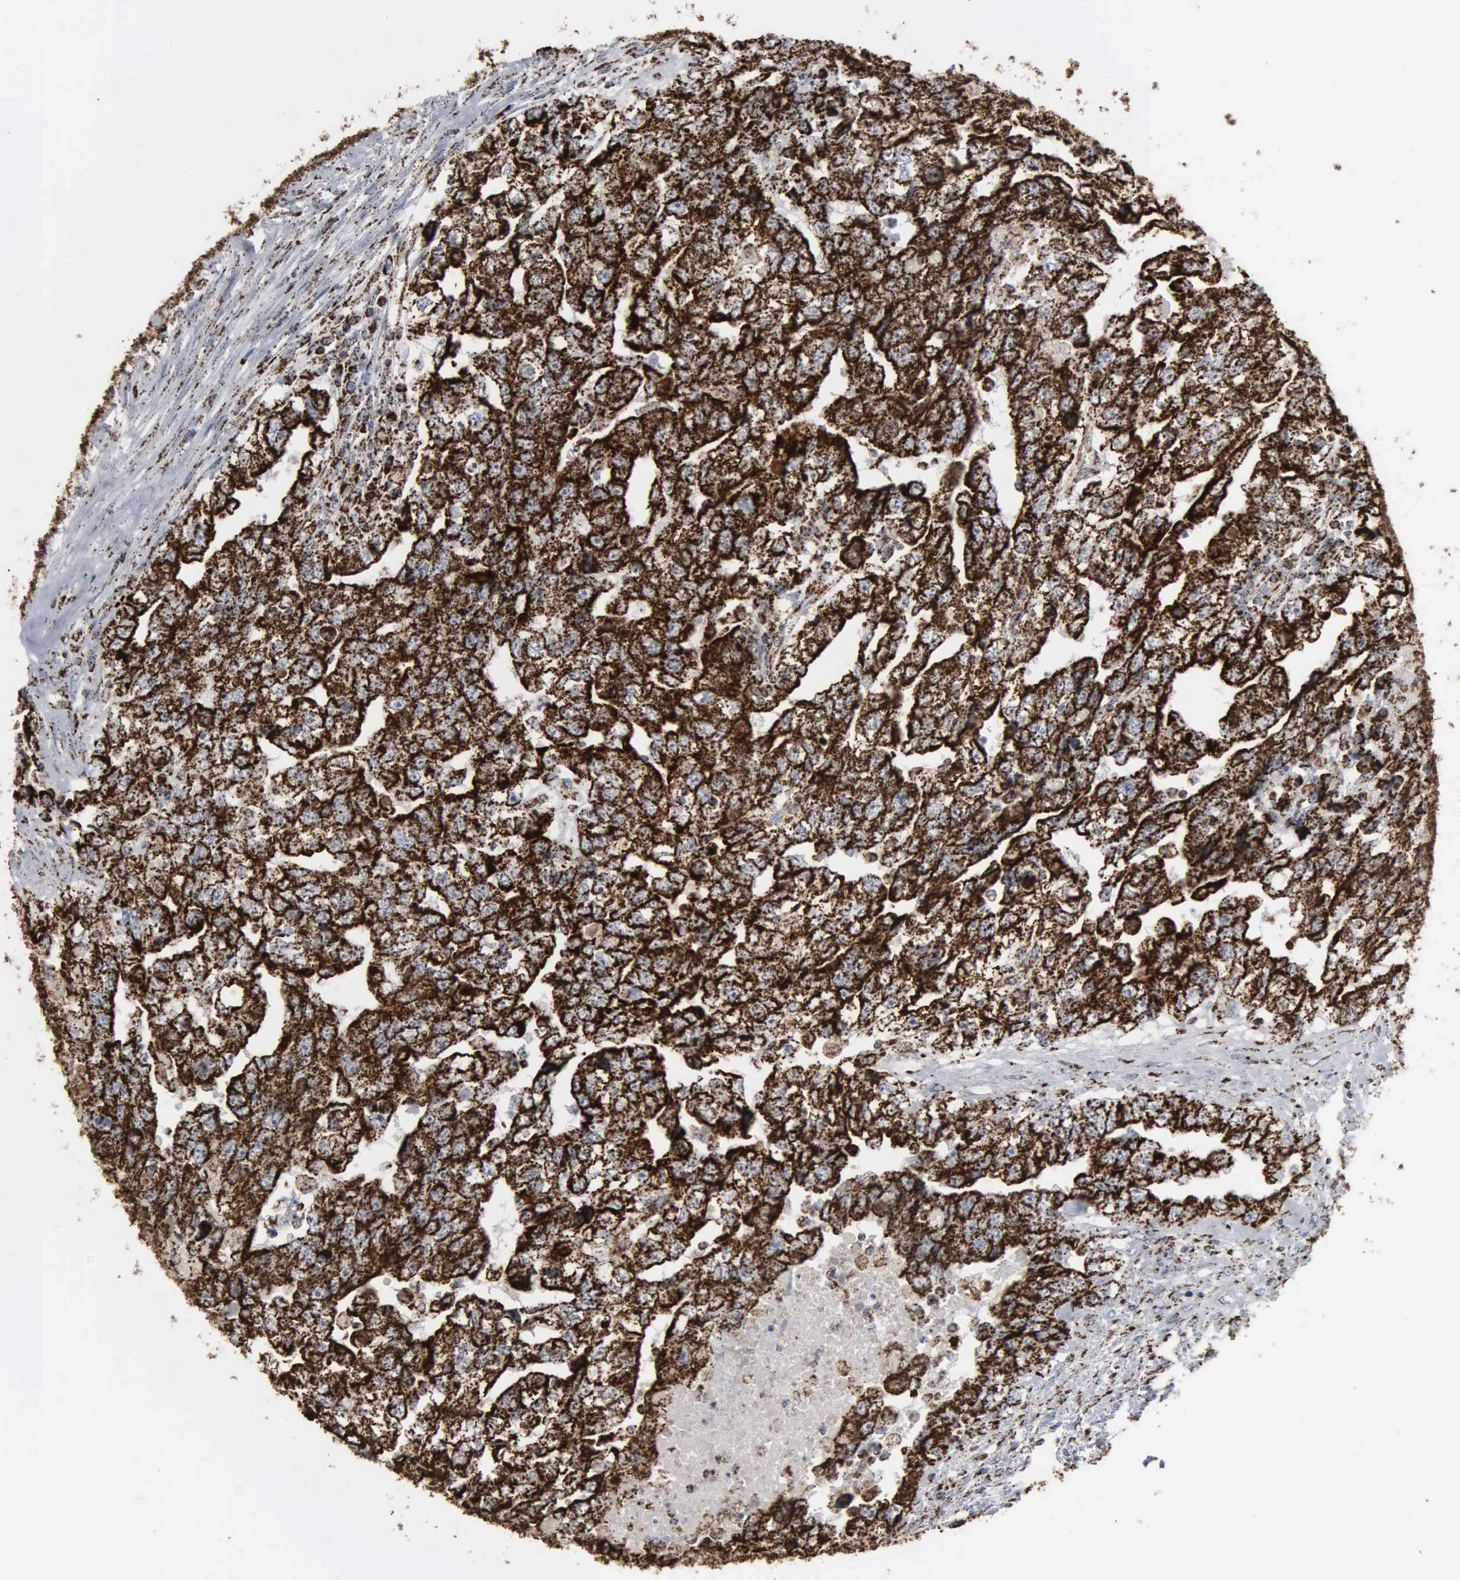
{"staining": {"intensity": "strong", "quantity": ">75%", "location": "cytoplasmic/membranous"}, "tissue": "testis cancer", "cell_type": "Tumor cells", "image_type": "cancer", "snomed": [{"axis": "morphology", "description": "Carcinoma, Embryonal, NOS"}, {"axis": "topography", "description": "Testis"}], "caption": "This photomicrograph exhibits immunohistochemistry (IHC) staining of human testis cancer, with high strong cytoplasmic/membranous positivity in about >75% of tumor cells.", "gene": "HSPA9", "patient": {"sex": "male", "age": 36}}